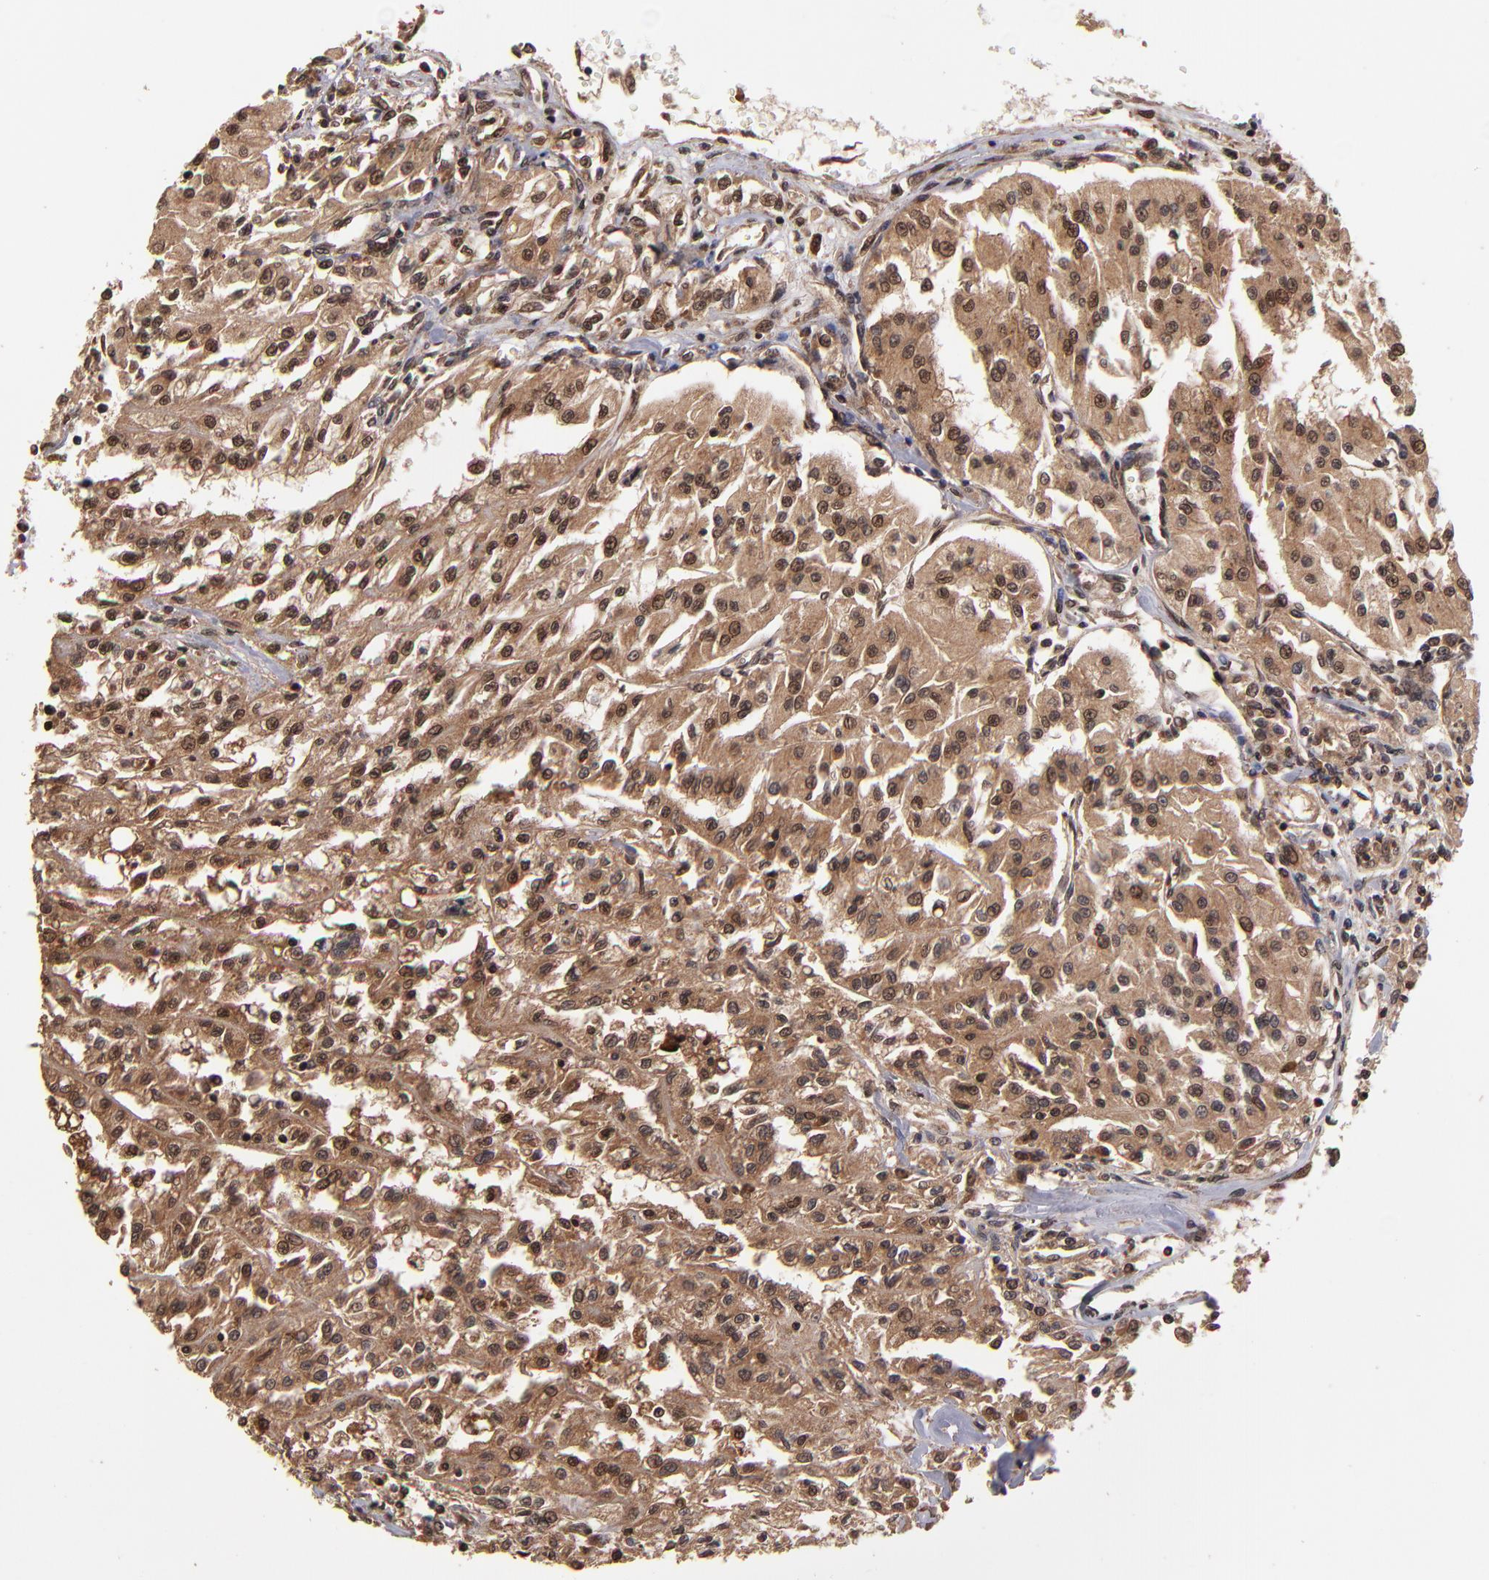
{"staining": {"intensity": "moderate", "quantity": ">75%", "location": "cytoplasmic/membranous"}, "tissue": "renal cancer", "cell_type": "Tumor cells", "image_type": "cancer", "snomed": [{"axis": "morphology", "description": "Adenocarcinoma, NOS"}, {"axis": "topography", "description": "Kidney"}], "caption": "Immunohistochemical staining of human renal cancer demonstrates medium levels of moderate cytoplasmic/membranous positivity in about >75% of tumor cells.", "gene": "NFE2L2", "patient": {"sex": "male", "age": 78}}